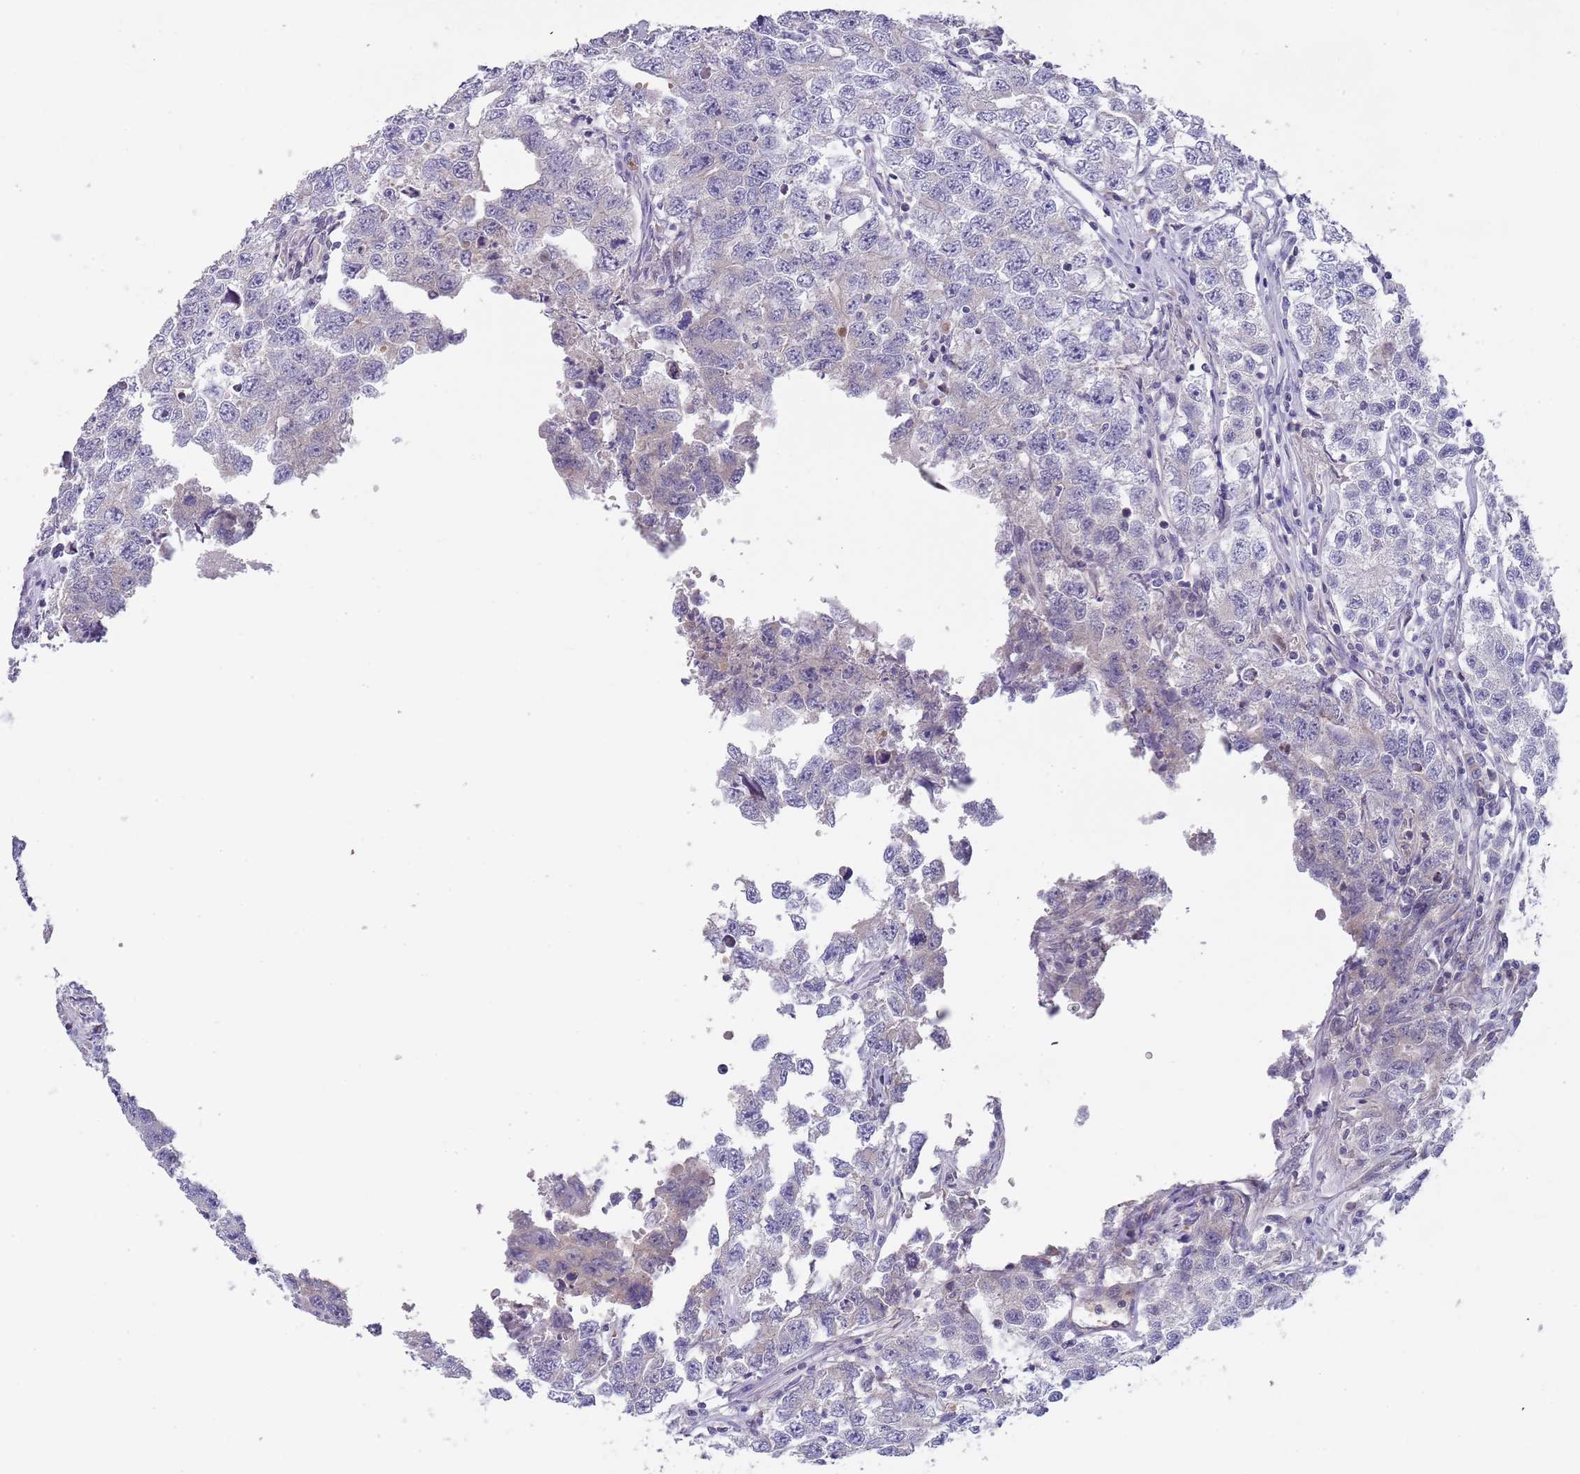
{"staining": {"intensity": "negative", "quantity": "none", "location": "none"}, "tissue": "testis cancer", "cell_type": "Tumor cells", "image_type": "cancer", "snomed": [{"axis": "morphology", "description": "Seminoma, NOS"}, {"axis": "morphology", "description": "Carcinoma, Embryonal, NOS"}, {"axis": "topography", "description": "Testis"}], "caption": "Immunohistochemistry (IHC) micrograph of neoplastic tissue: human testis cancer (embryonal carcinoma) stained with DAB (3,3'-diaminobenzidine) exhibits no significant protein positivity in tumor cells. (DAB immunohistochemistry (IHC) visualized using brightfield microscopy, high magnification).", "gene": "PRAC1", "patient": {"sex": "male", "age": 43}}